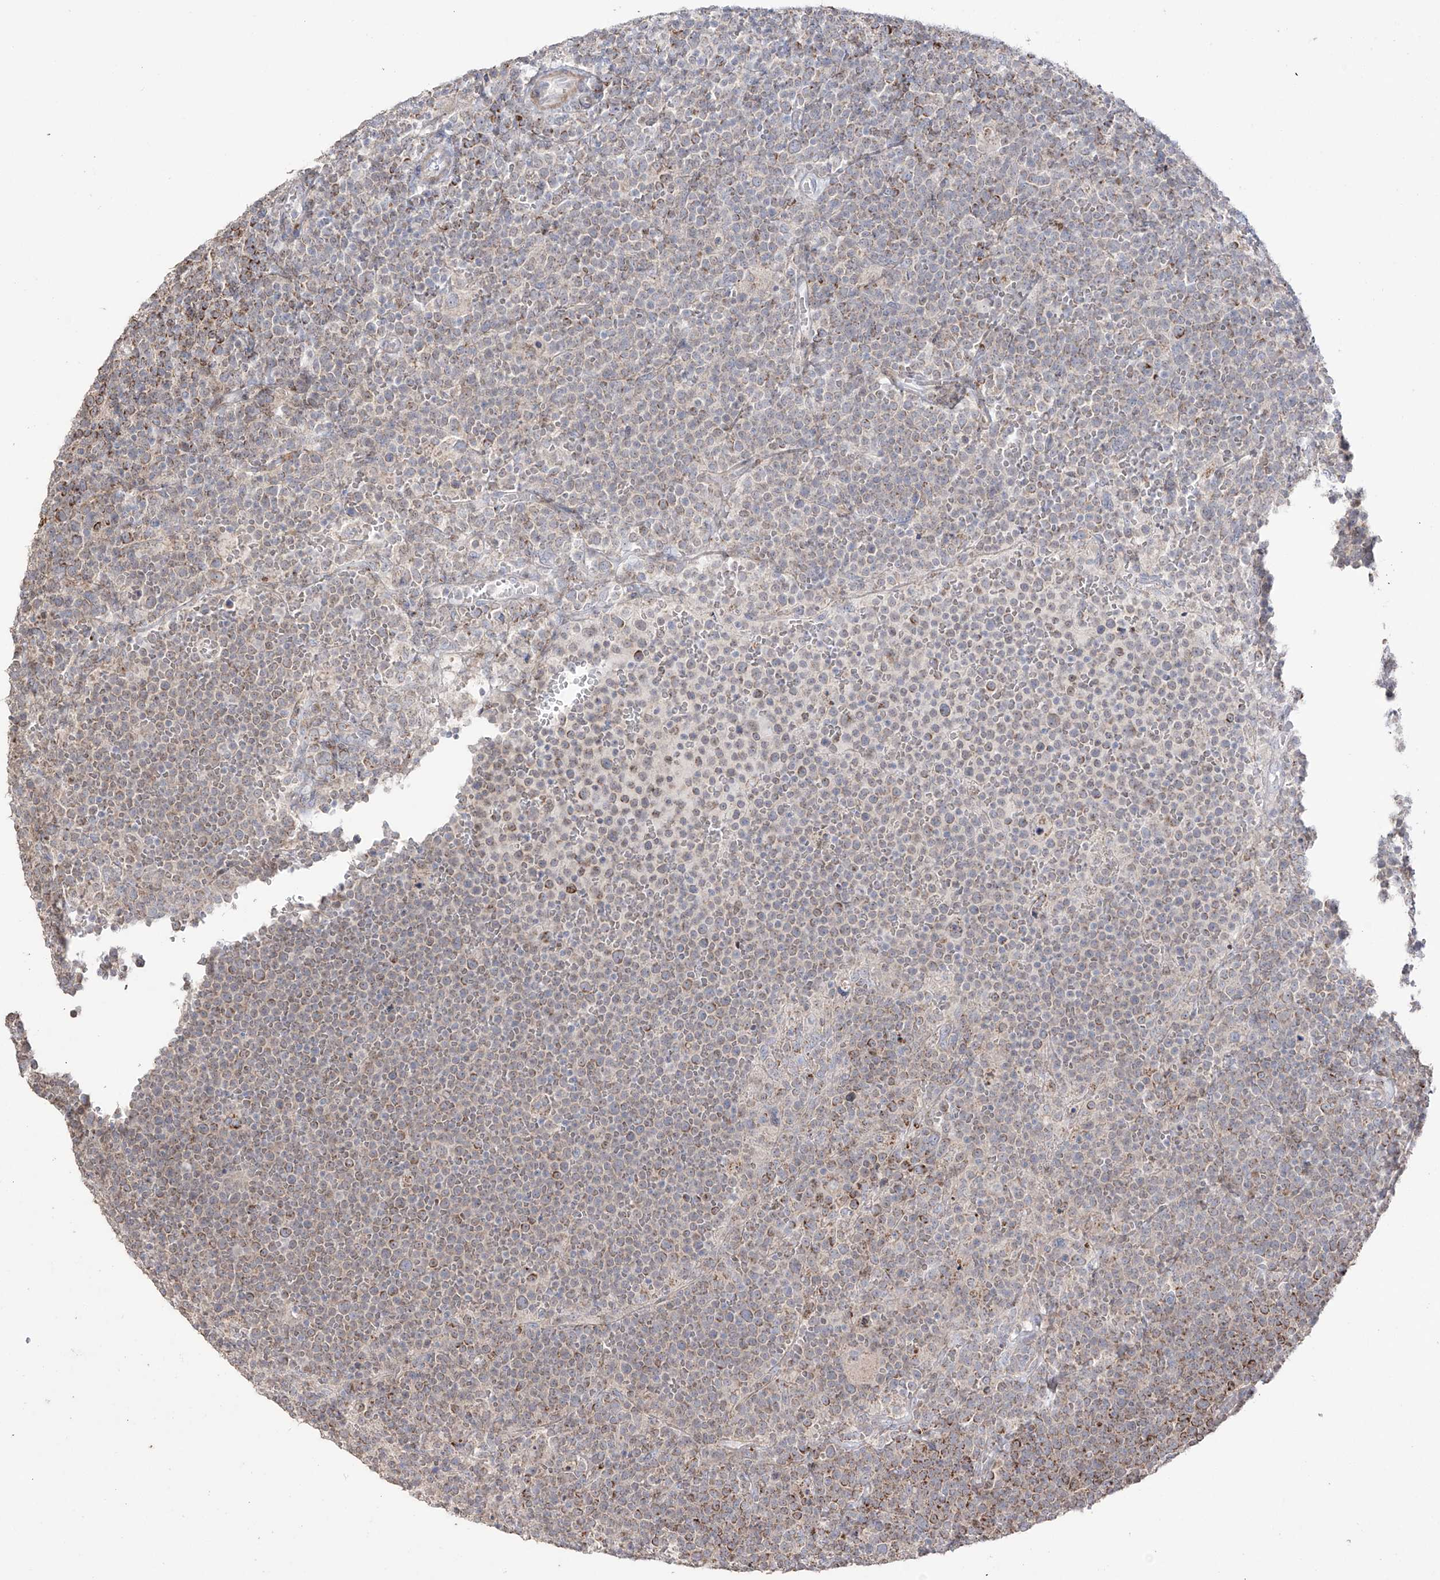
{"staining": {"intensity": "moderate", "quantity": "25%-75%", "location": "cytoplasmic/membranous"}, "tissue": "lymphoma", "cell_type": "Tumor cells", "image_type": "cancer", "snomed": [{"axis": "morphology", "description": "Malignant lymphoma, non-Hodgkin's type, High grade"}, {"axis": "topography", "description": "Lymph node"}], "caption": "A high-resolution histopathology image shows immunohistochemistry (IHC) staining of lymphoma, which demonstrates moderate cytoplasmic/membranous staining in approximately 25%-75% of tumor cells.", "gene": "YKT6", "patient": {"sex": "male", "age": 61}}